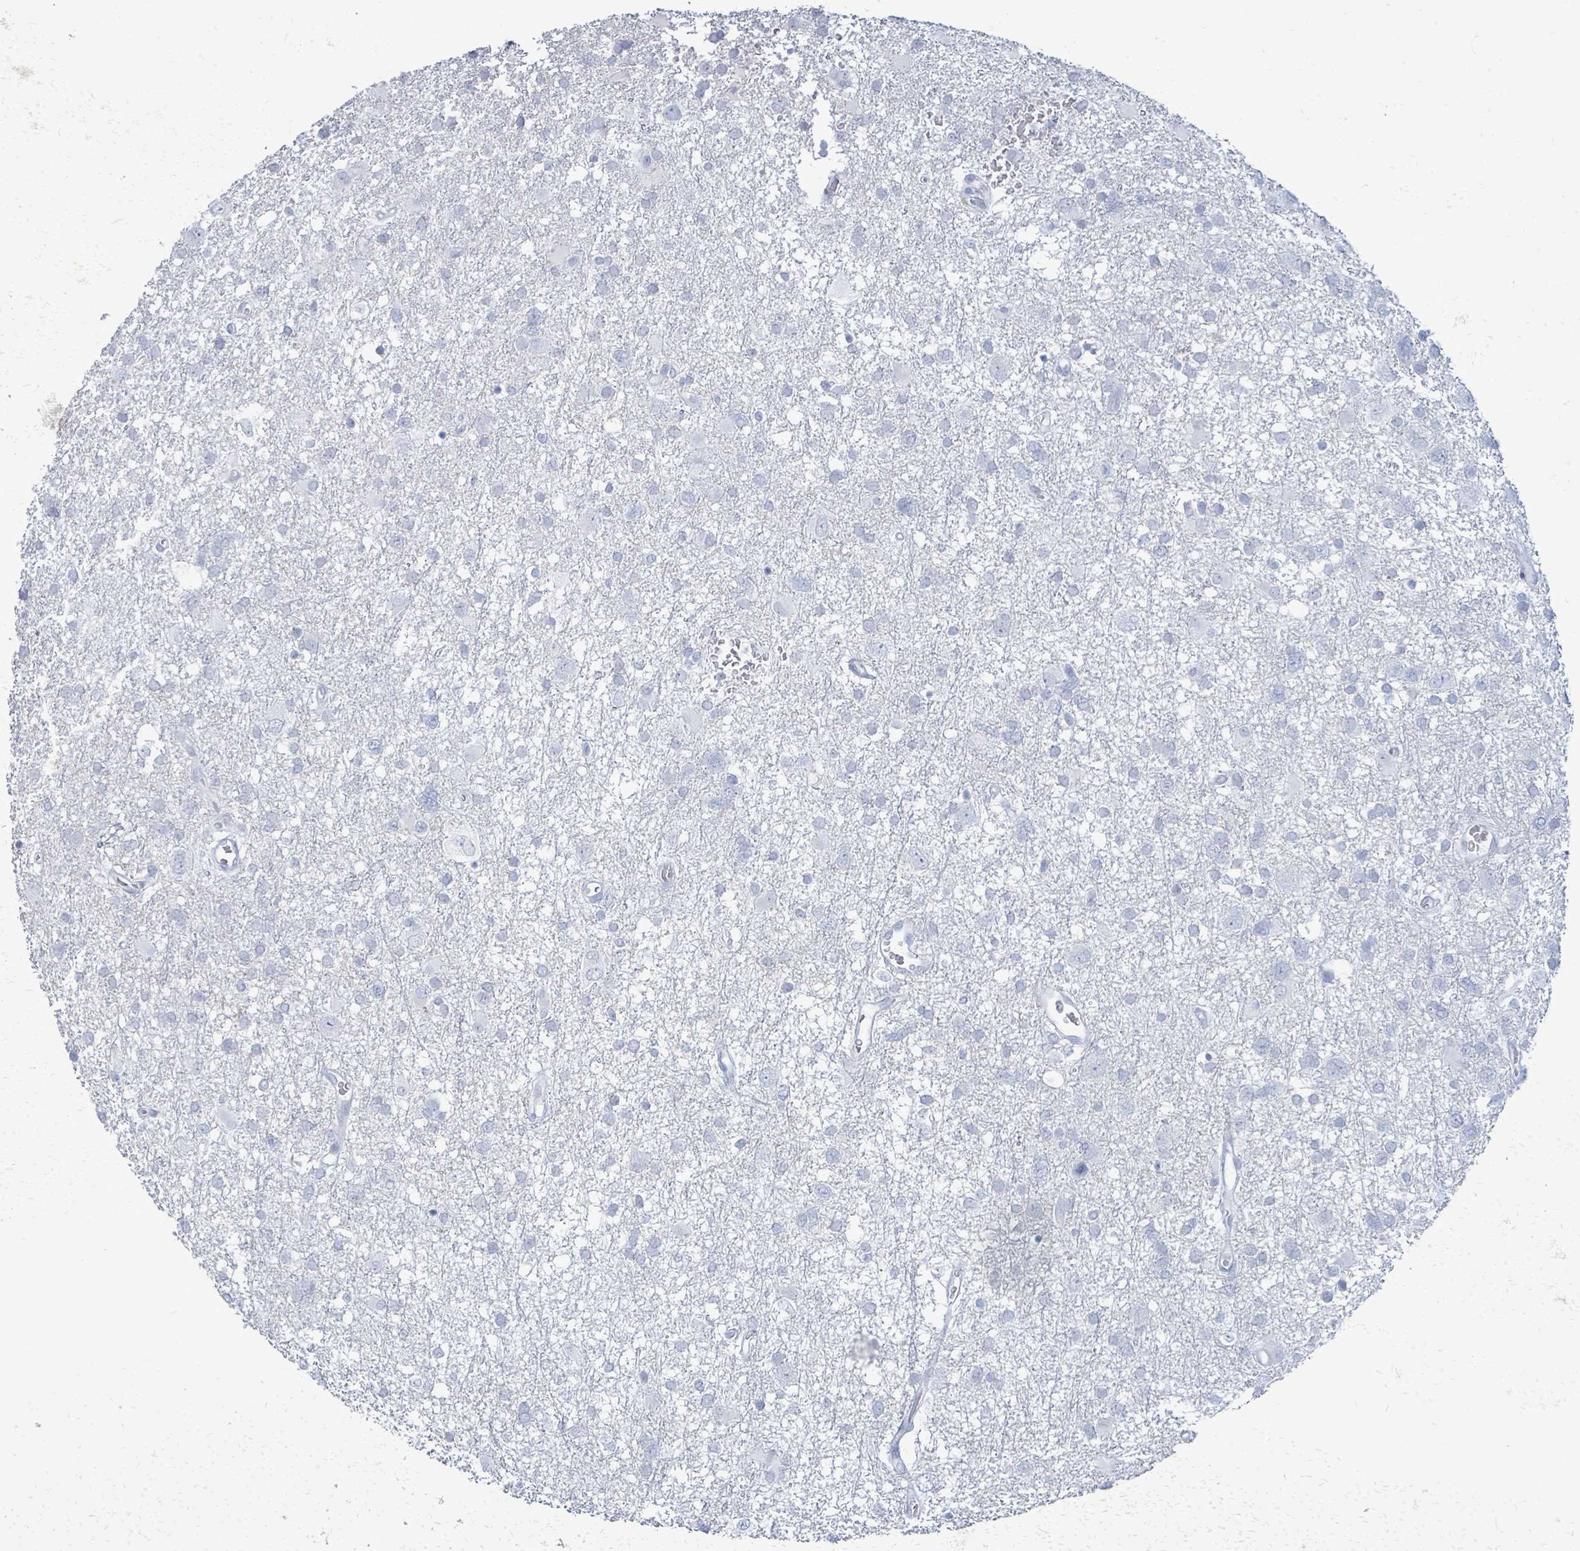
{"staining": {"intensity": "negative", "quantity": "none", "location": "none"}, "tissue": "glioma", "cell_type": "Tumor cells", "image_type": "cancer", "snomed": [{"axis": "morphology", "description": "Glioma, malignant, High grade"}, {"axis": "topography", "description": "Brain"}], "caption": "The image displays no staining of tumor cells in glioma.", "gene": "MALL", "patient": {"sex": "male", "age": 61}}